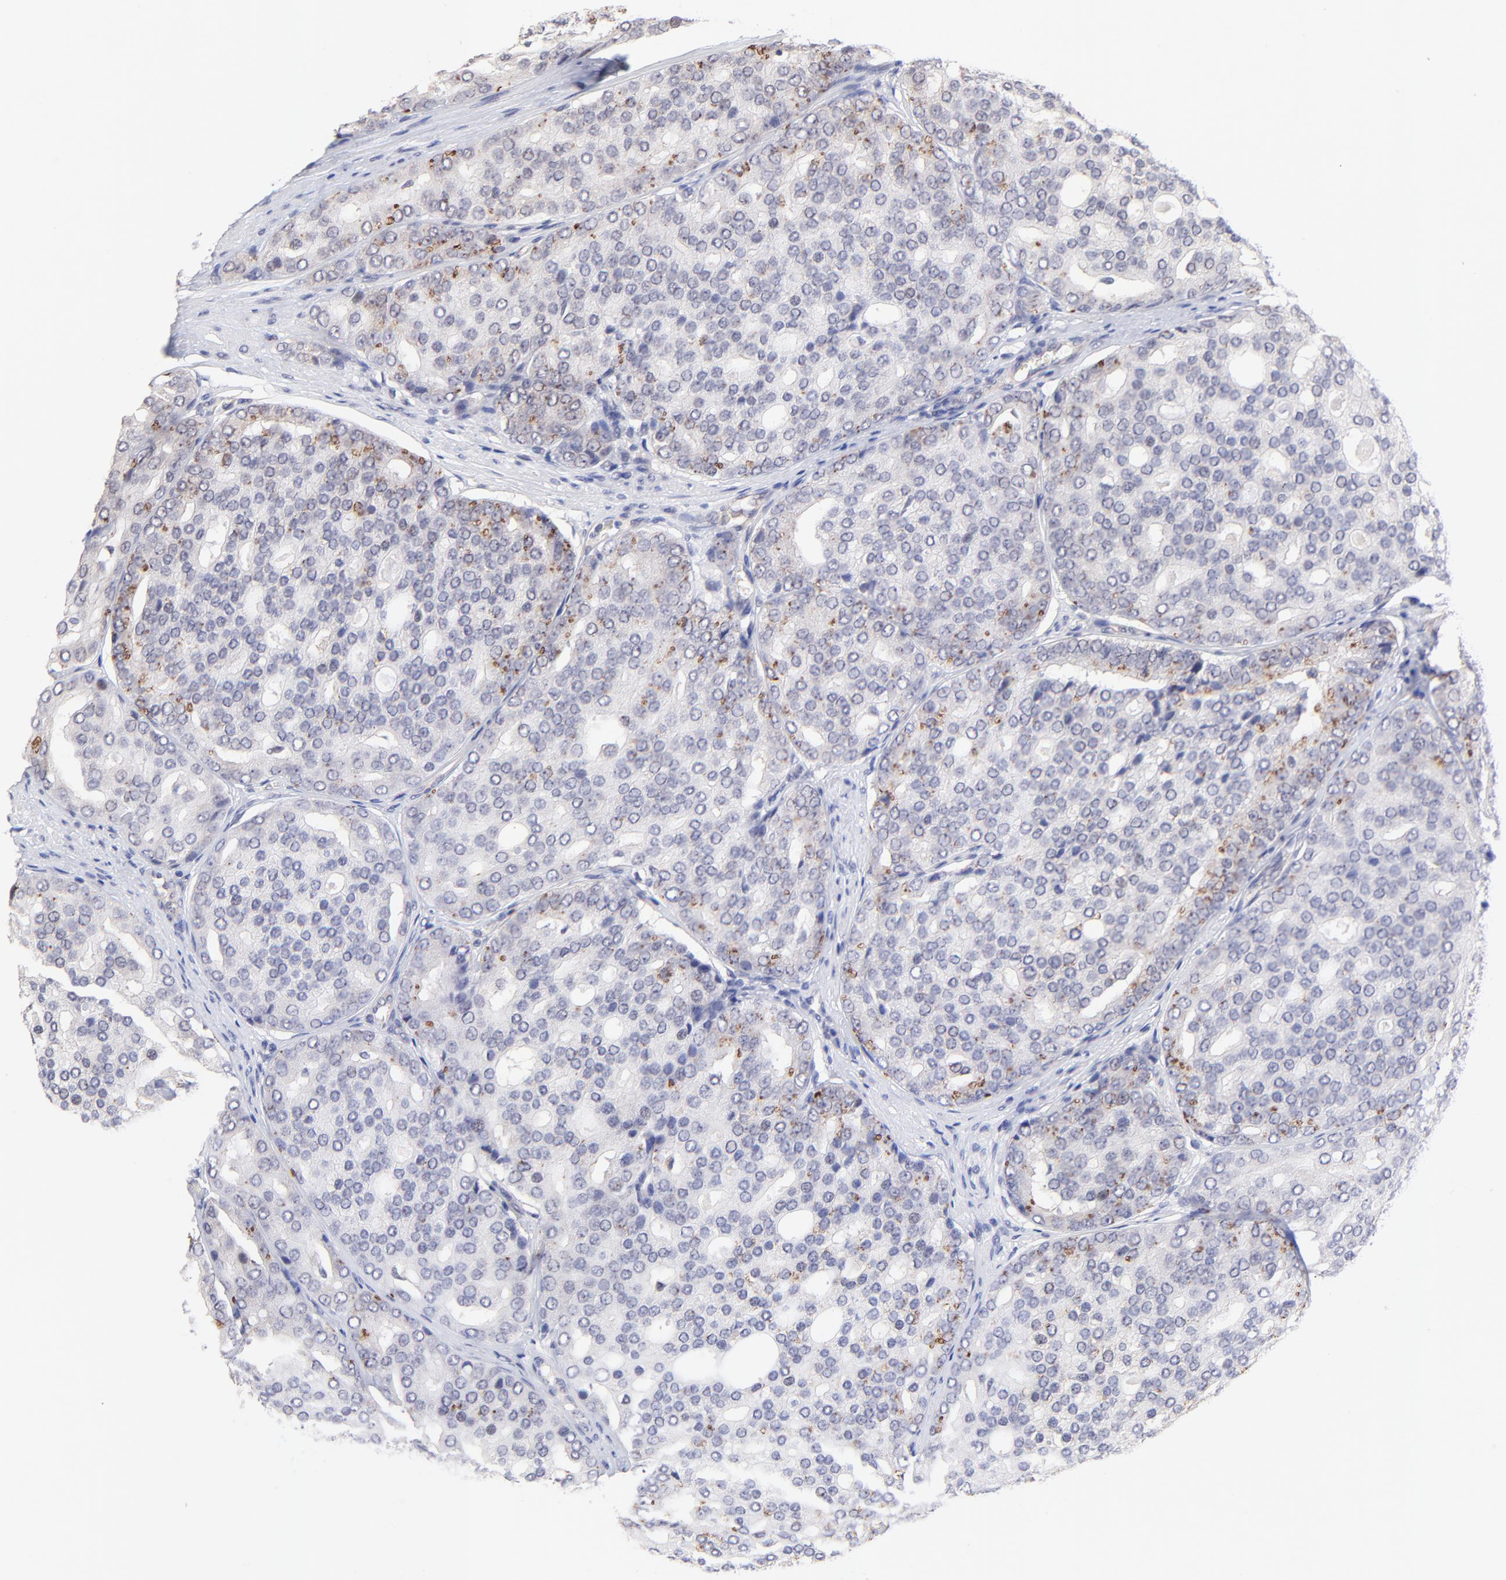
{"staining": {"intensity": "weak", "quantity": "<25%", "location": "cytoplasmic/membranous"}, "tissue": "prostate cancer", "cell_type": "Tumor cells", "image_type": "cancer", "snomed": [{"axis": "morphology", "description": "Adenocarcinoma, High grade"}, {"axis": "topography", "description": "Prostate"}], "caption": "Prostate adenocarcinoma (high-grade) stained for a protein using IHC exhibits no positivity tumor cells.", "gene": "ZNF747", "patient": {"sex": "male", "age": 64}}